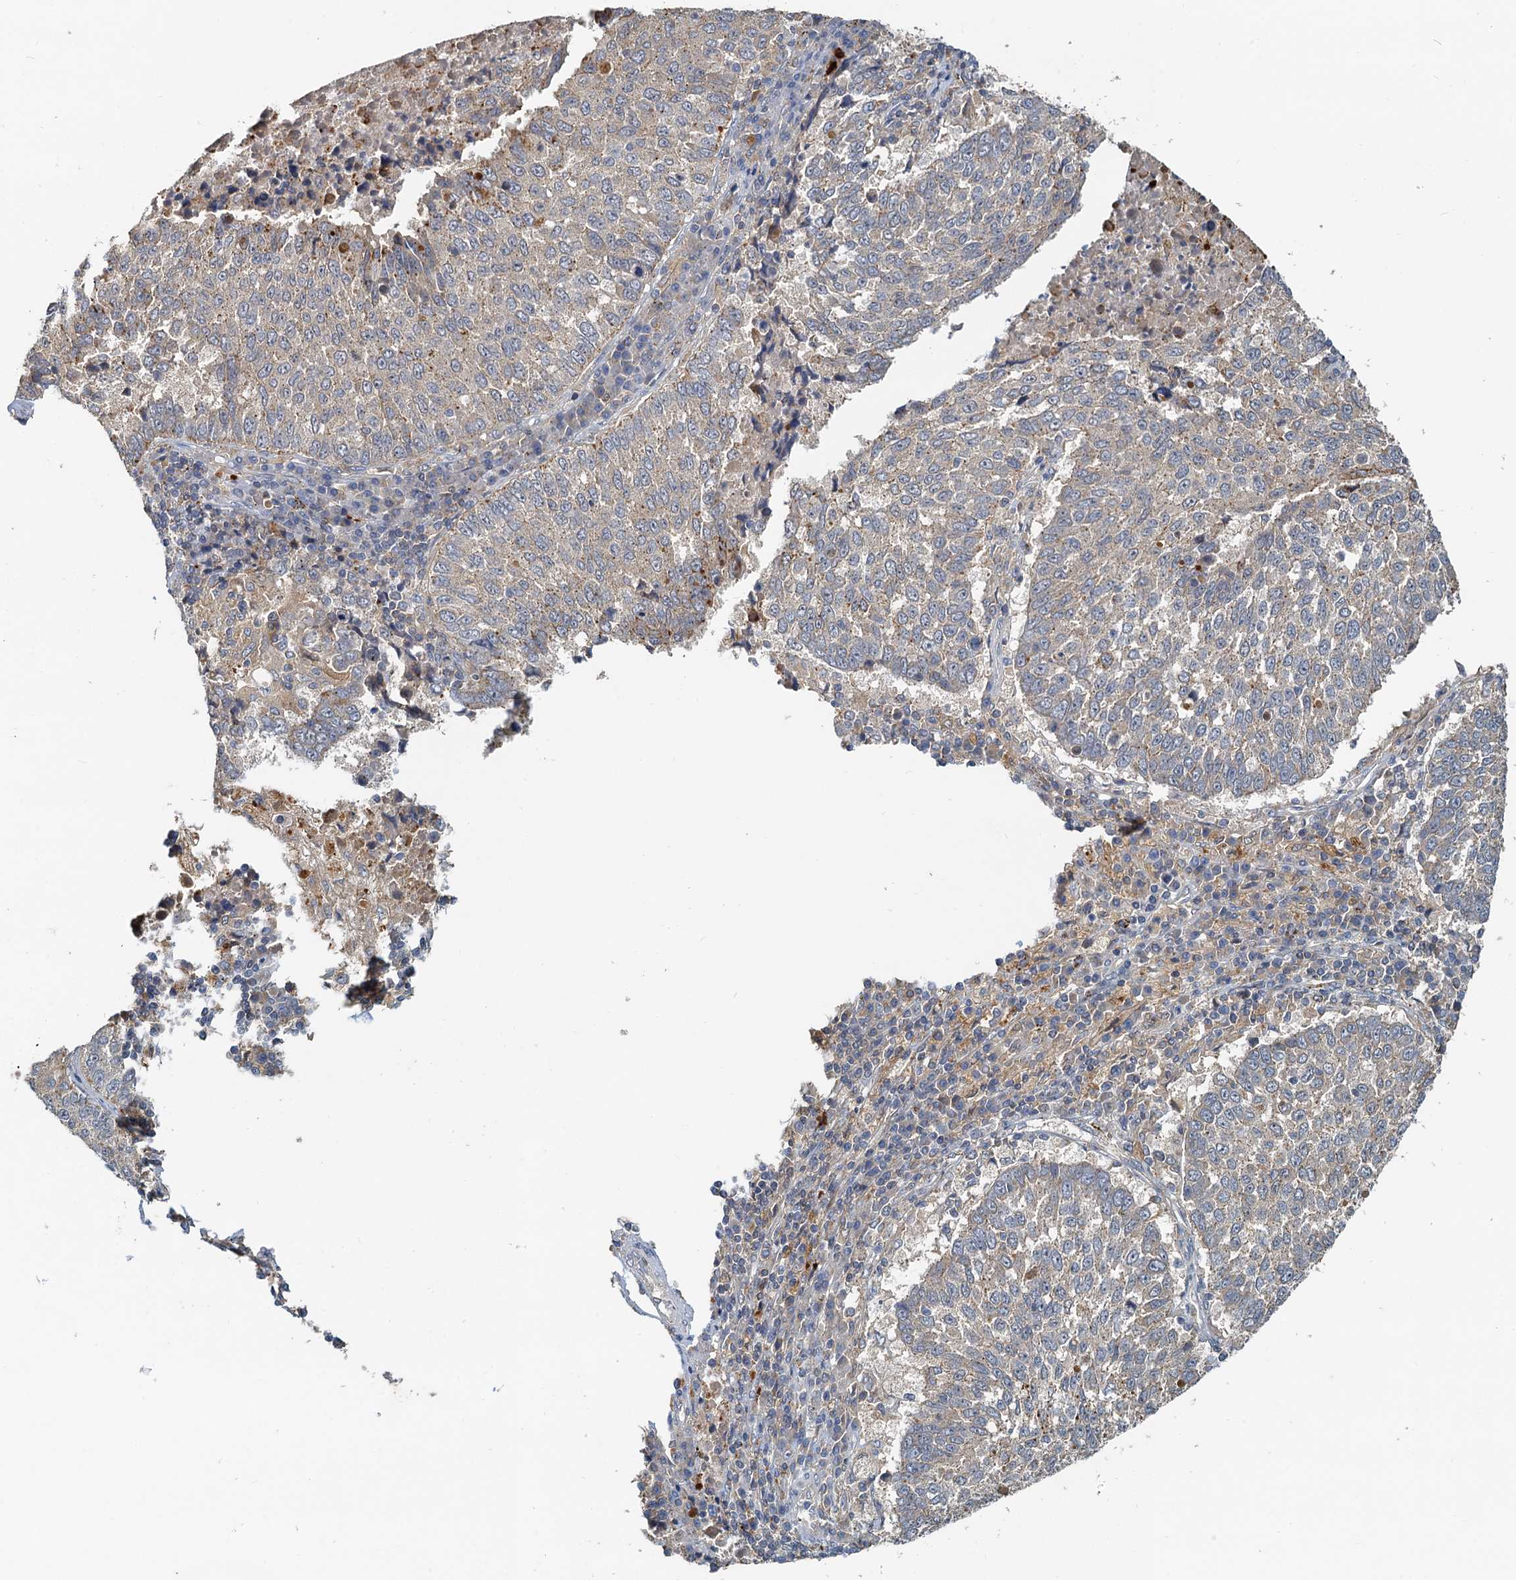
{"staining": {"intensity": "weak", "quantity": "<25%", "location": "cytoplasmic/membranous"}, "tissue": "lung cancer", "cell_type": "Tumor cells", "image_type": "cancer", "snomed": [{"axis": "morphology", "description": "Squamous cell carcinoma, NOS"}, {"axis": "topography", "description": "Lung"}], "caption": "This is an immunohistochemistry (IHC) photomicrograph of human lung cancer (squamous cell carcinoma). There is no staining in tumor cells.", "gene": "TOLLIP", "patient": {"sex": "male", "age": 73}}